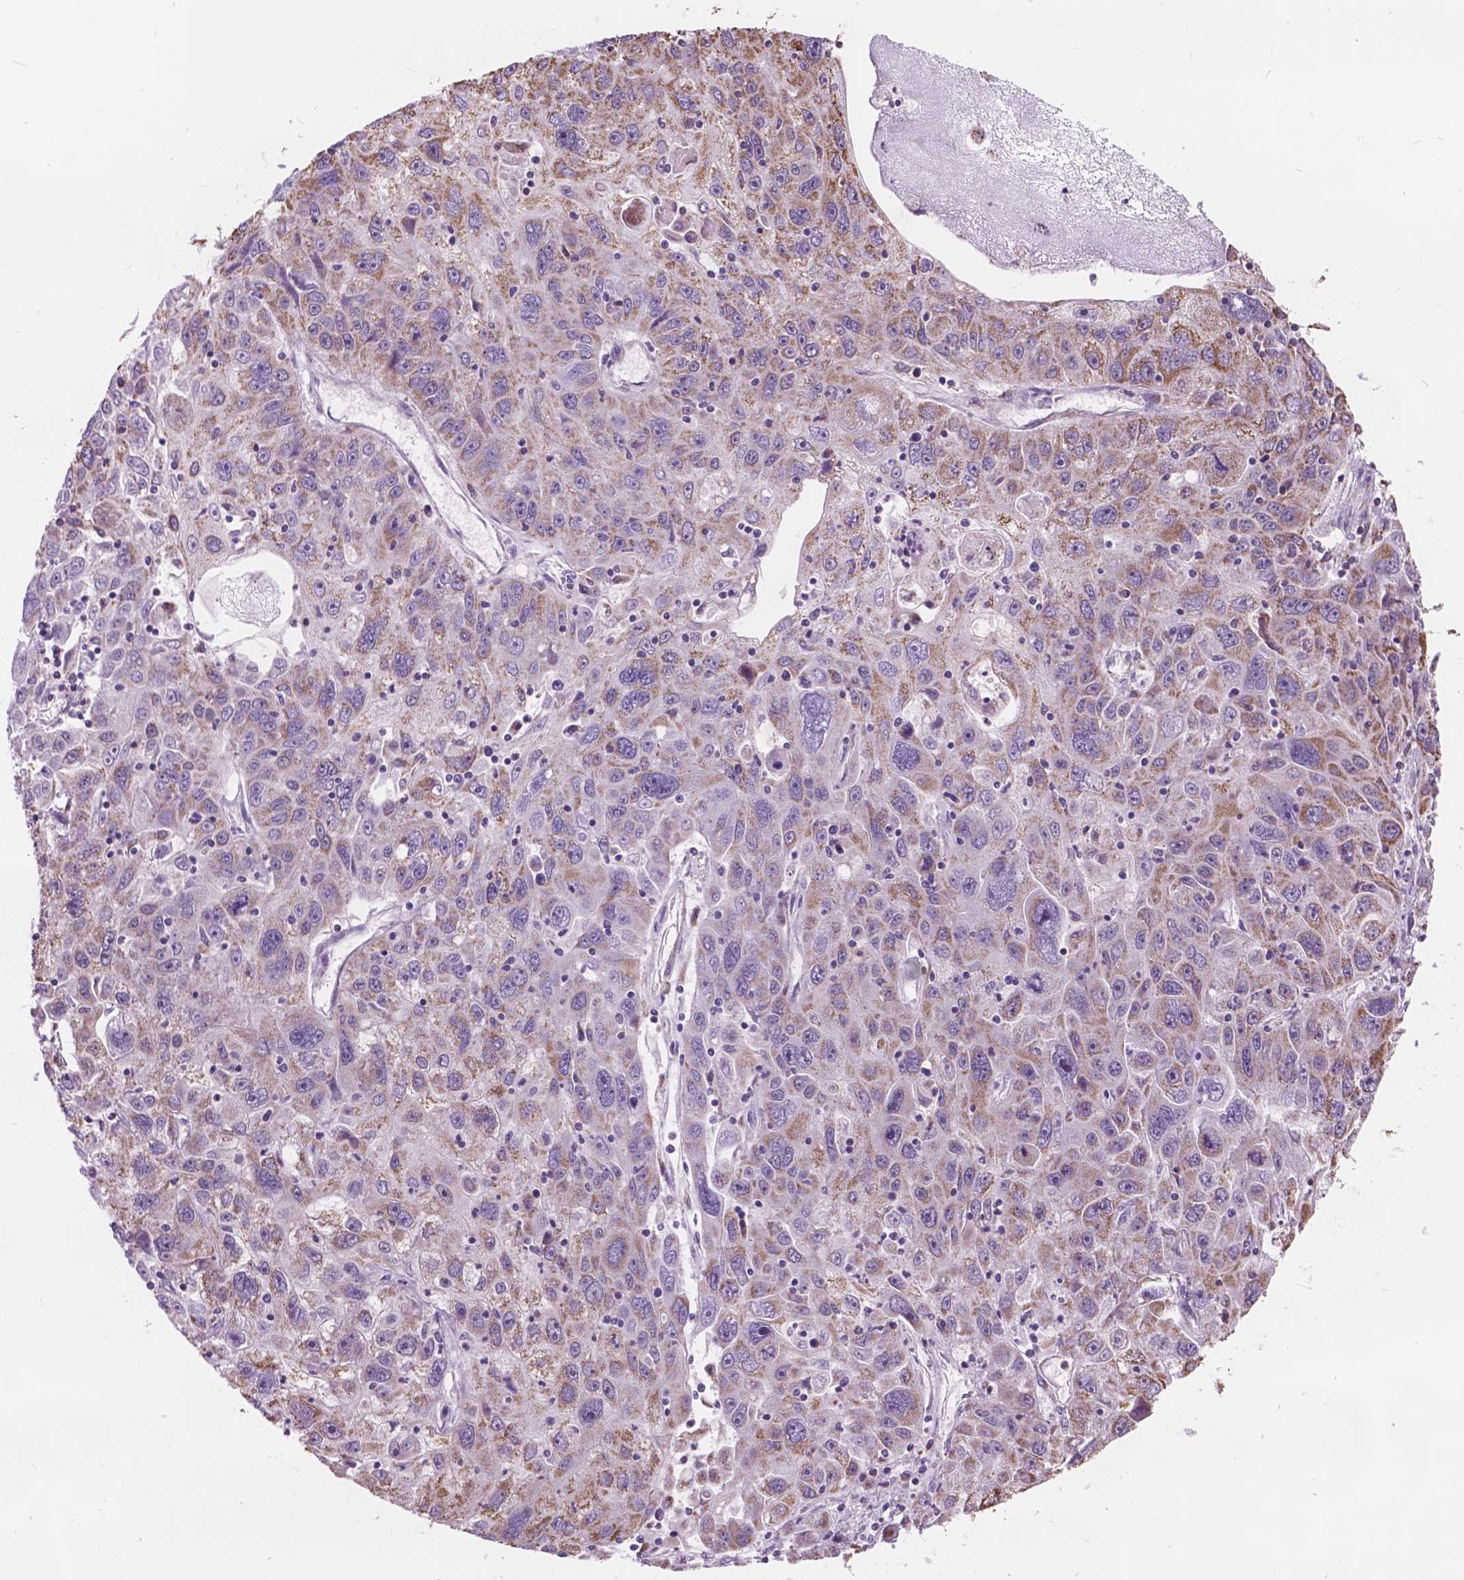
{"staining": {"intensity": "moderate", "quantity": "25%-75%", "location": "cytoplasmic/membranous"}, "tissue": "stomach cancer", "cell_type": "Tumor cells", "image_type": "cancer", "snomed": [{"axis": "morphology", "description": "Adenocarcinoma, NOS"}, {"axis": "topography", "description": "Stomach"}], "caption": "Immunohistochemical staining of human stomach cancer (adenocarcinoma) shows medium levels of moderate cytoplasmic/membranous protein staining in about 25%-75% of tumor cells.", "gene": "SCOC", "patient": {"sex": "male", "age": 56}}